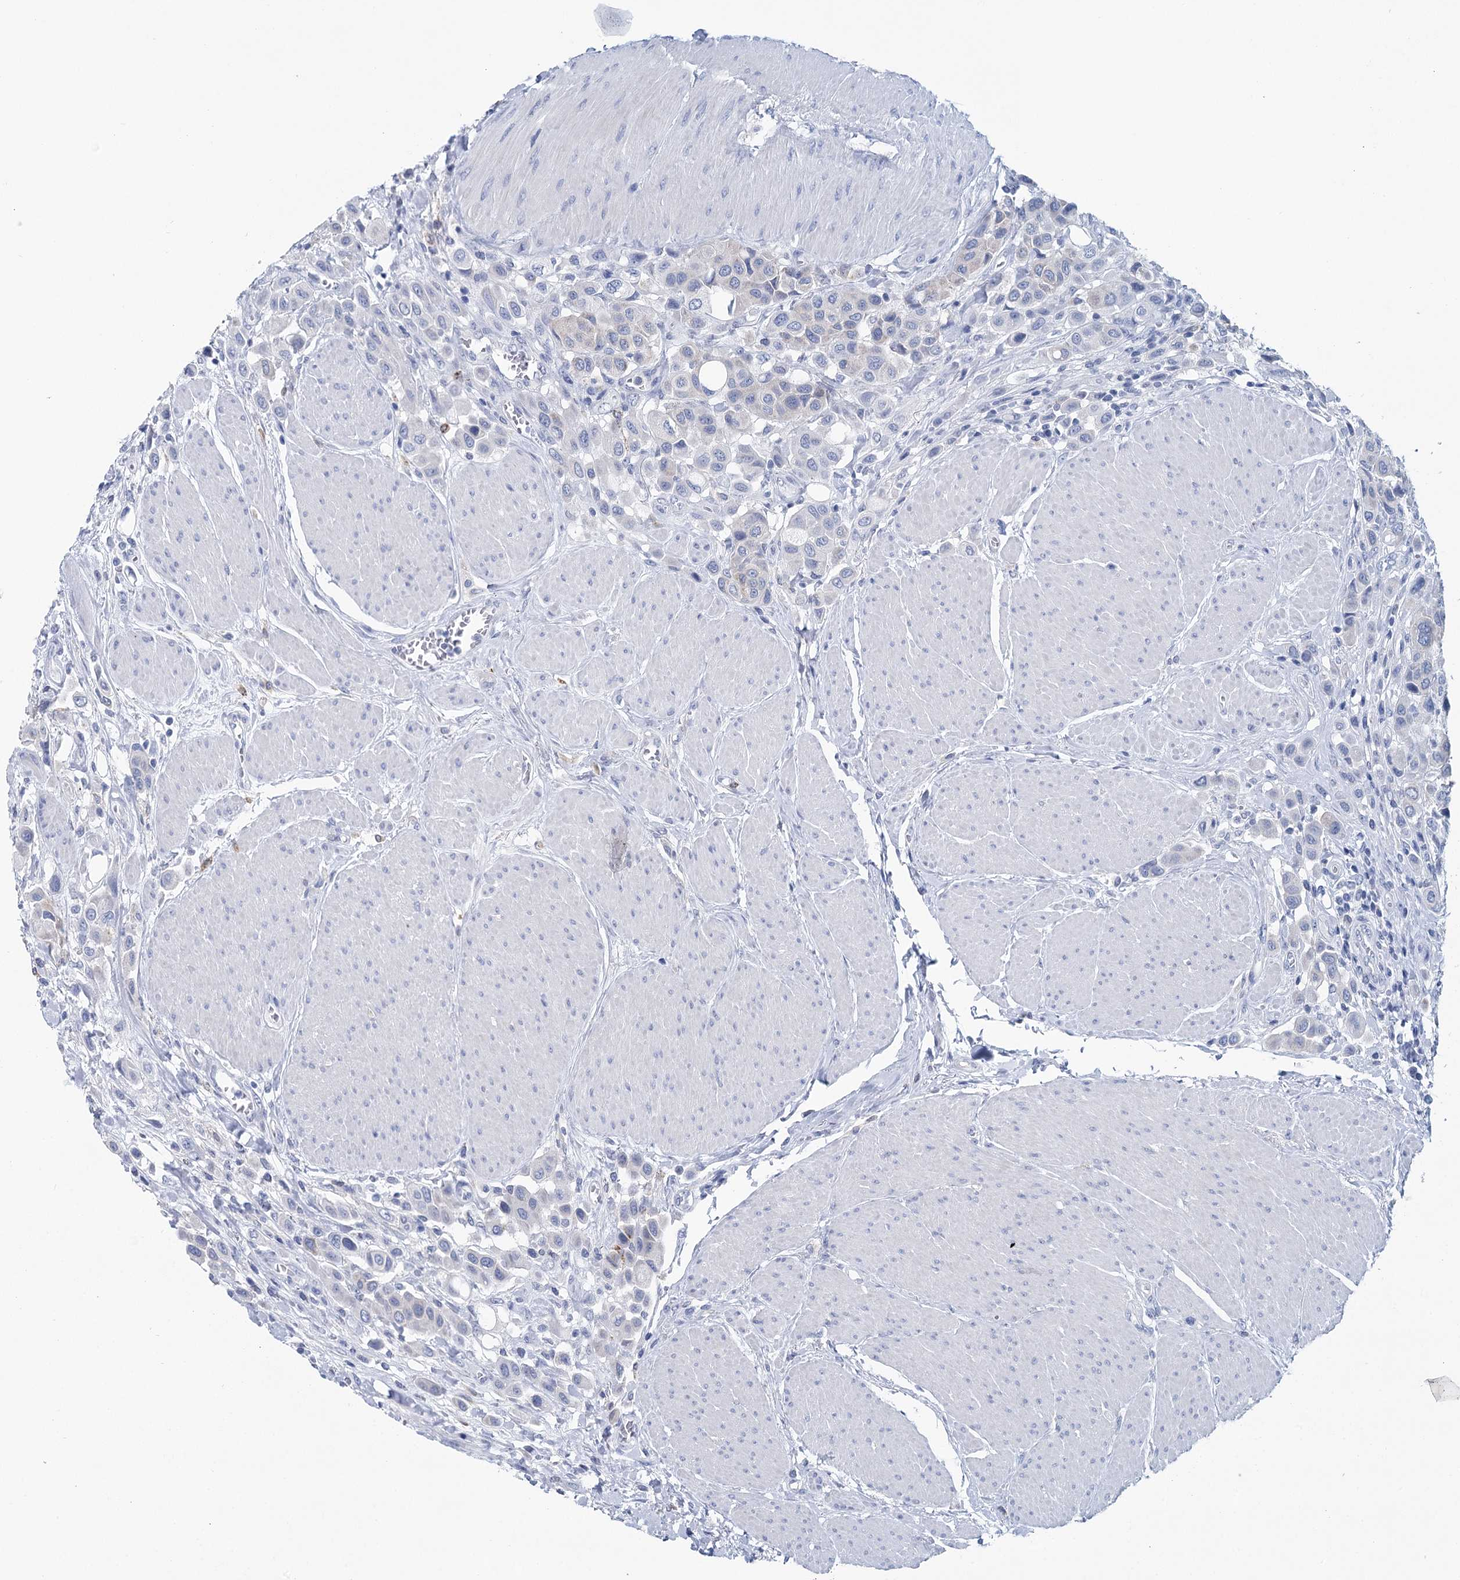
{"staining": {"intensity": "negative", "quantity": "none", "location": "none"}, "tissue": "urothelial cancer", "cell_type": "Tumor cells", "image_type": "cancer", "snomed": [{"axis": "morphology", "description": "Urothelial carcinoma, High grade"}, {"axis": "topography", "description": "Urinary bladder"}], "caption": "IHC photomicrograph of neoplastic tissue: human high-grade urothelial carcinoma stained with DAB (3,3'-diaminobenzidine) exhibits no significant protein staining in tumor cells. (DAB IHC, high magnification).", "gene": "METTL7B", "patient": {"sex": "male", "age": 50}}